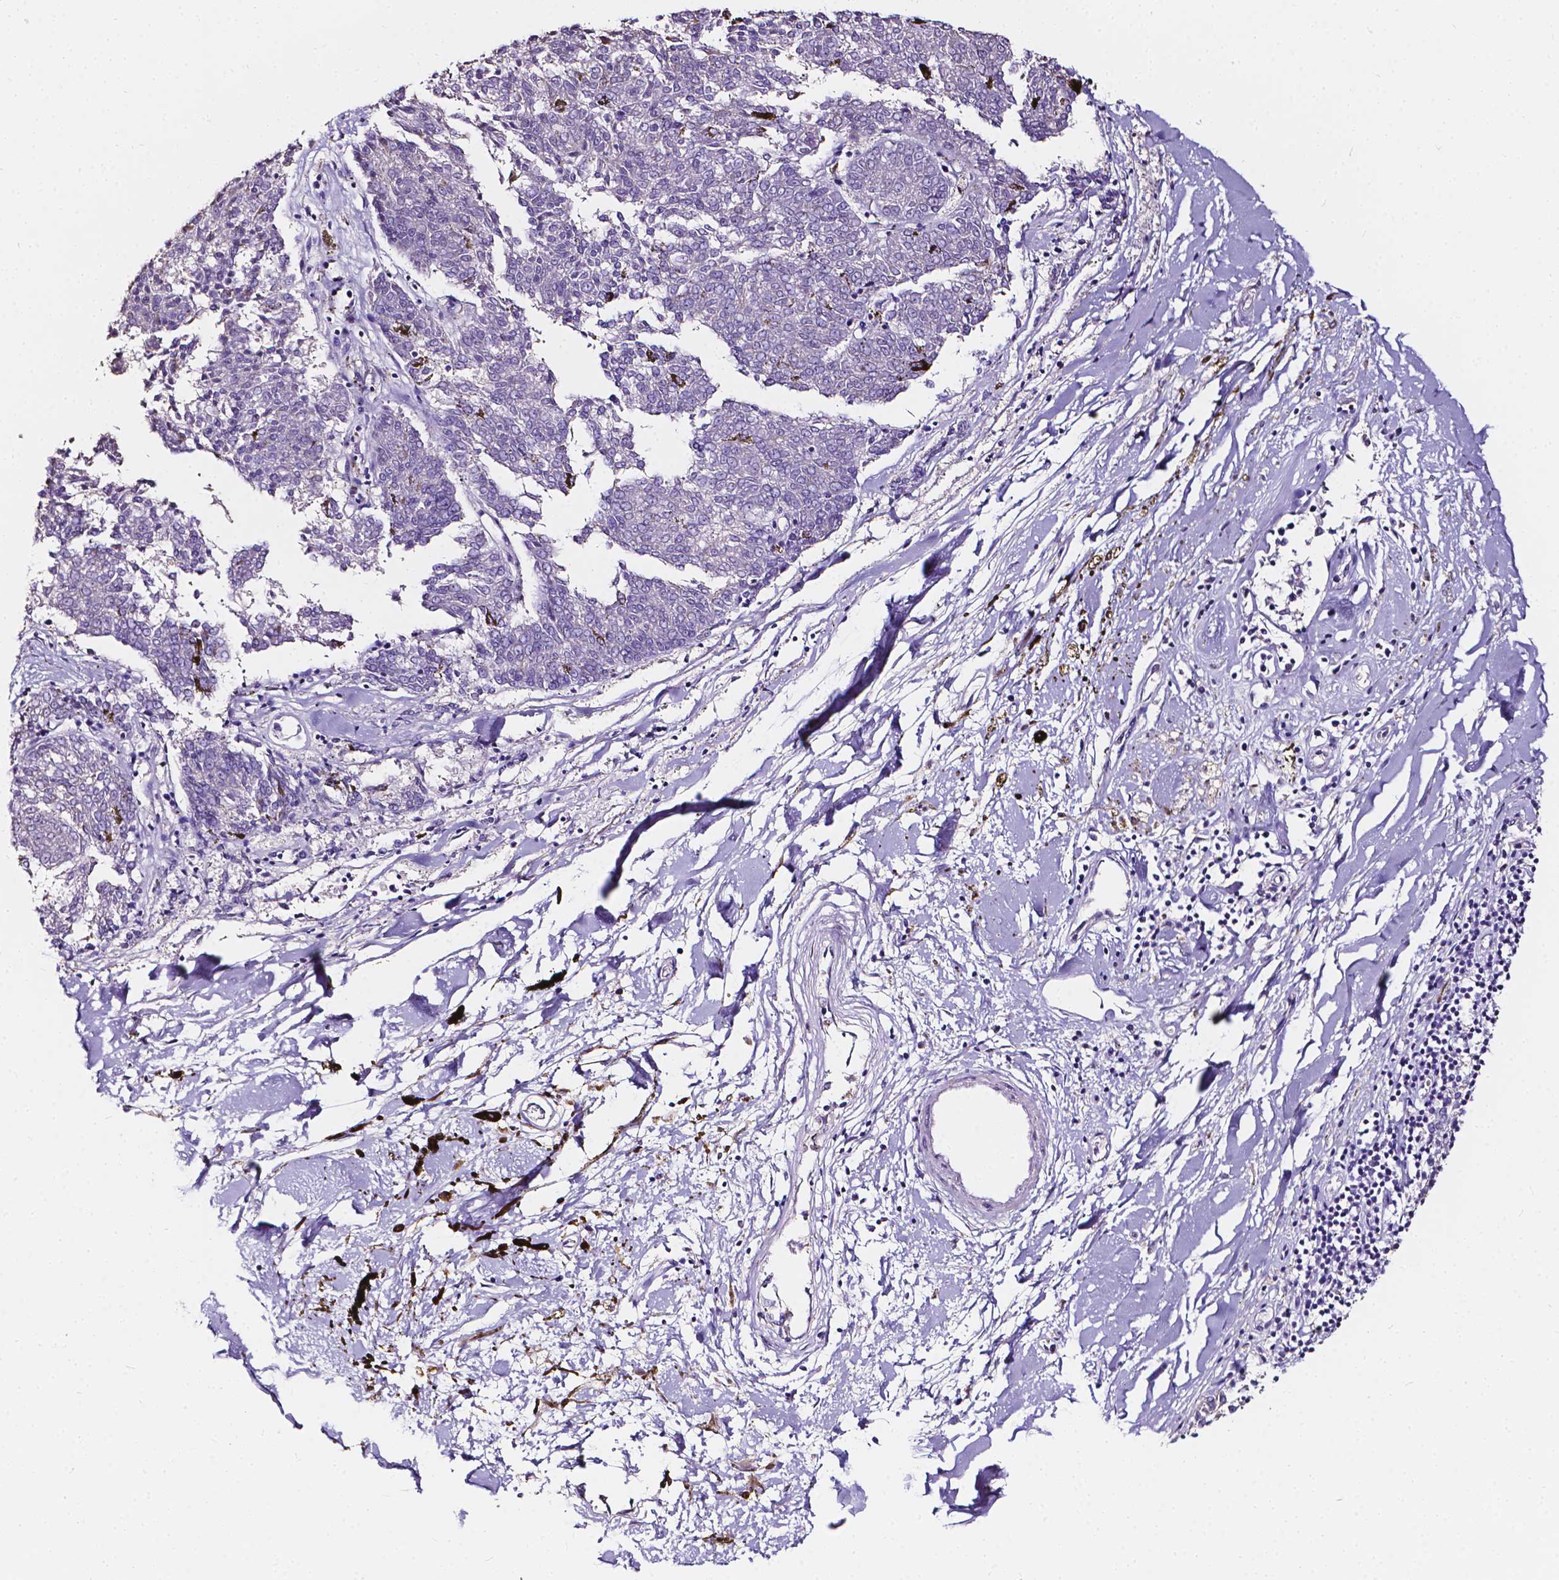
{"staining": {"intensity": "negative", "quantity": "none", "location": "none"}, "tissue": "melanoma", "cell_type": "Tumor cells", "image_type": "cancer", "snomed": [{"axis": "morphology", "description": "Malignant melanoma, NOS"}, {"axis": "topography", "description": "Skin"}], "caption": "Tumor cells show no significant protein expression in melanoma.", "gene": "CLSTN2", "patient": {"sex": "female", "age": 72}}